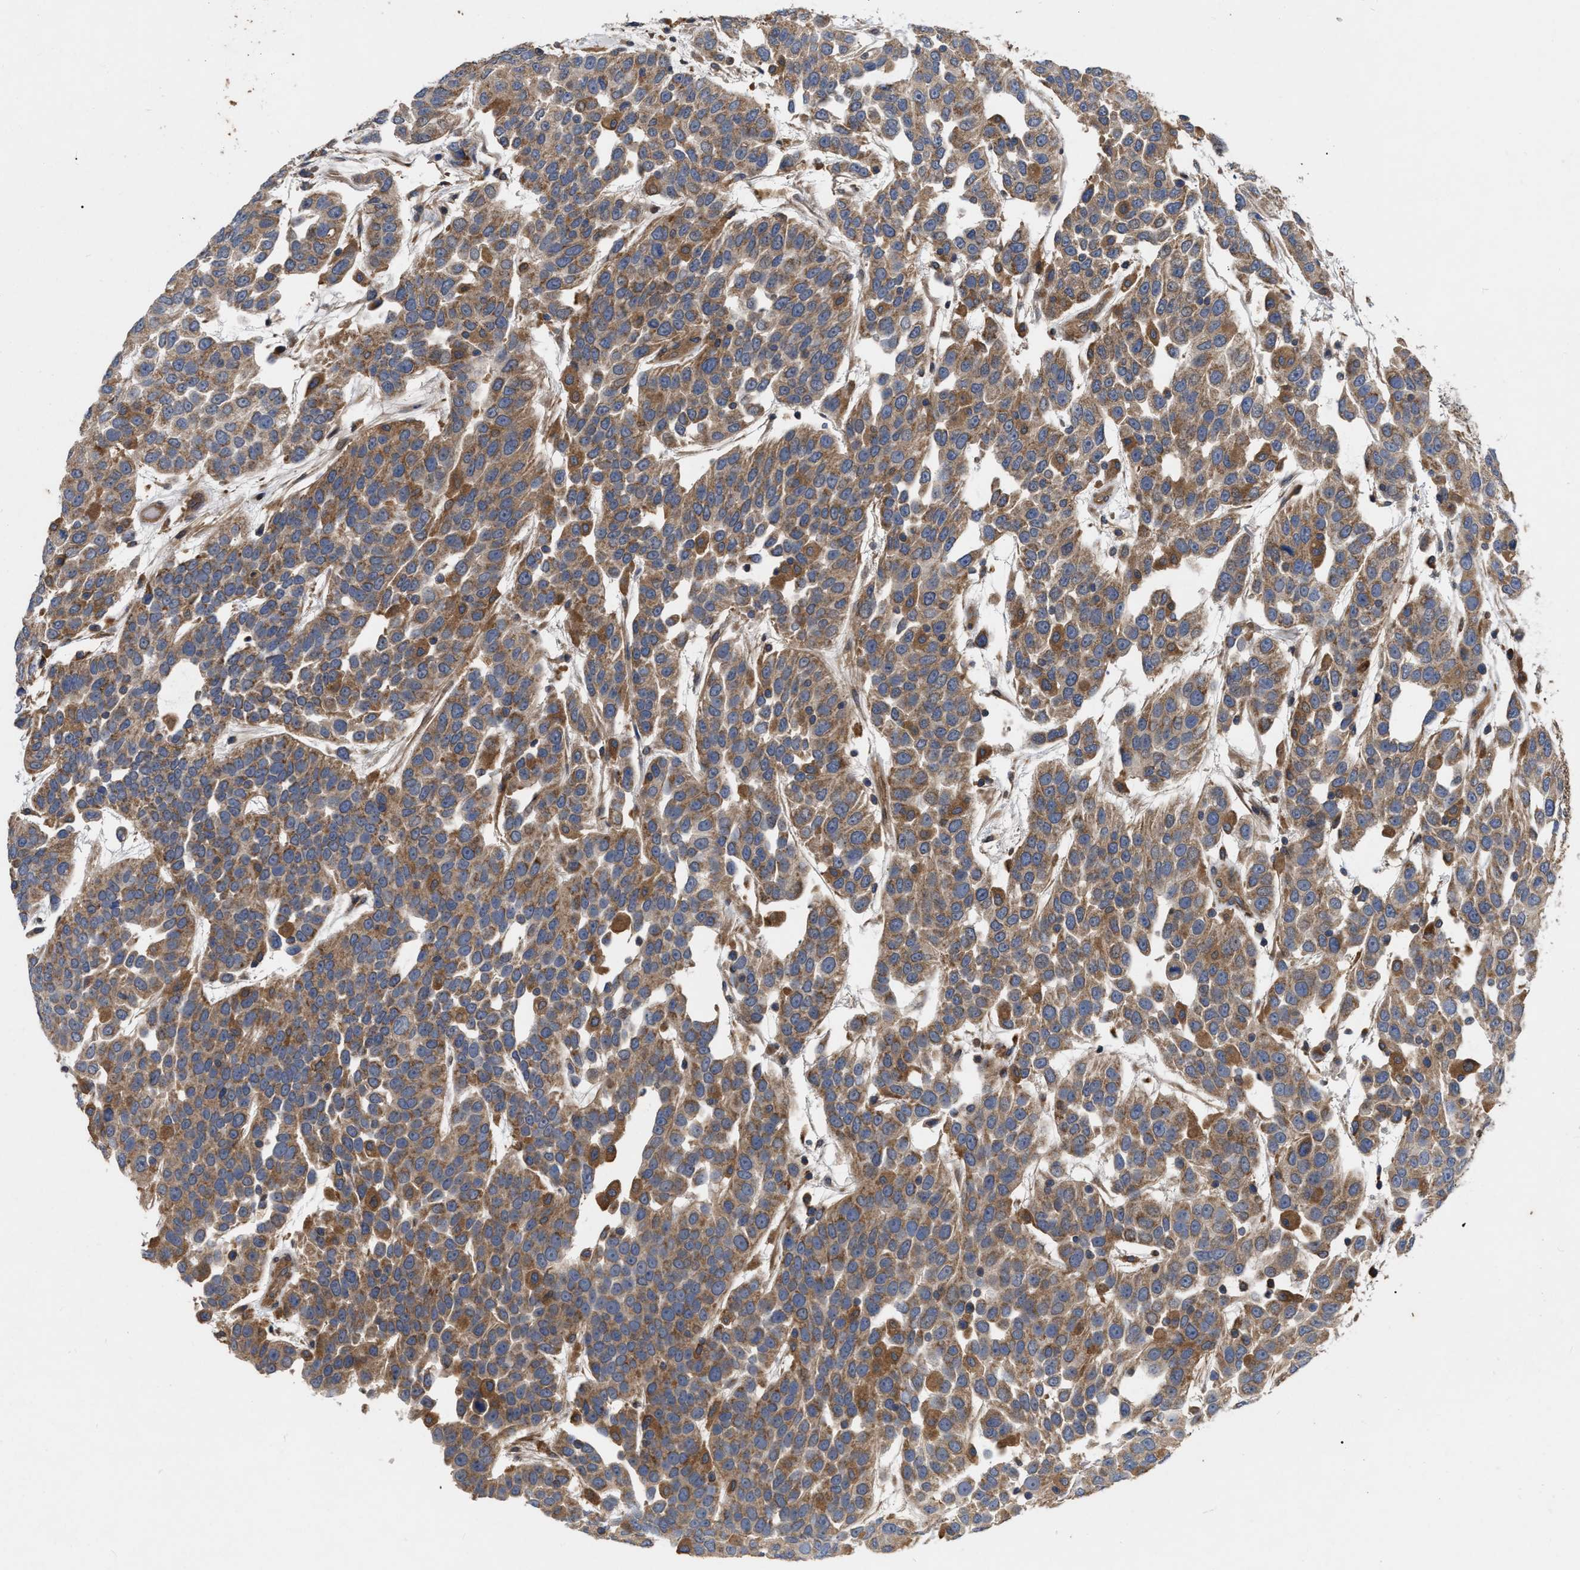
{"staining": {"intensity": "moderate", "quantity": ">75%", "location": "cytoplasmic/membranous"}, "tissue": "urothelial cancer", "cell_type": "Tumor cells", "image_type": "cancer", "snomed": [{"axis": "morphology", "description": "Urothelial carcinoma, High grade"}, {"axis": "topography", "description": "Urinary bladder"}], "caption": "A photomicrograph showing moderate cytoplasmic/membranous staining in approximately >75% of tumor cells in urothelial cancer, as visualized by brown immunohistochemical staining.", "gene": "CDKN2C", "patient": {"sex": "female", "age": 80}}